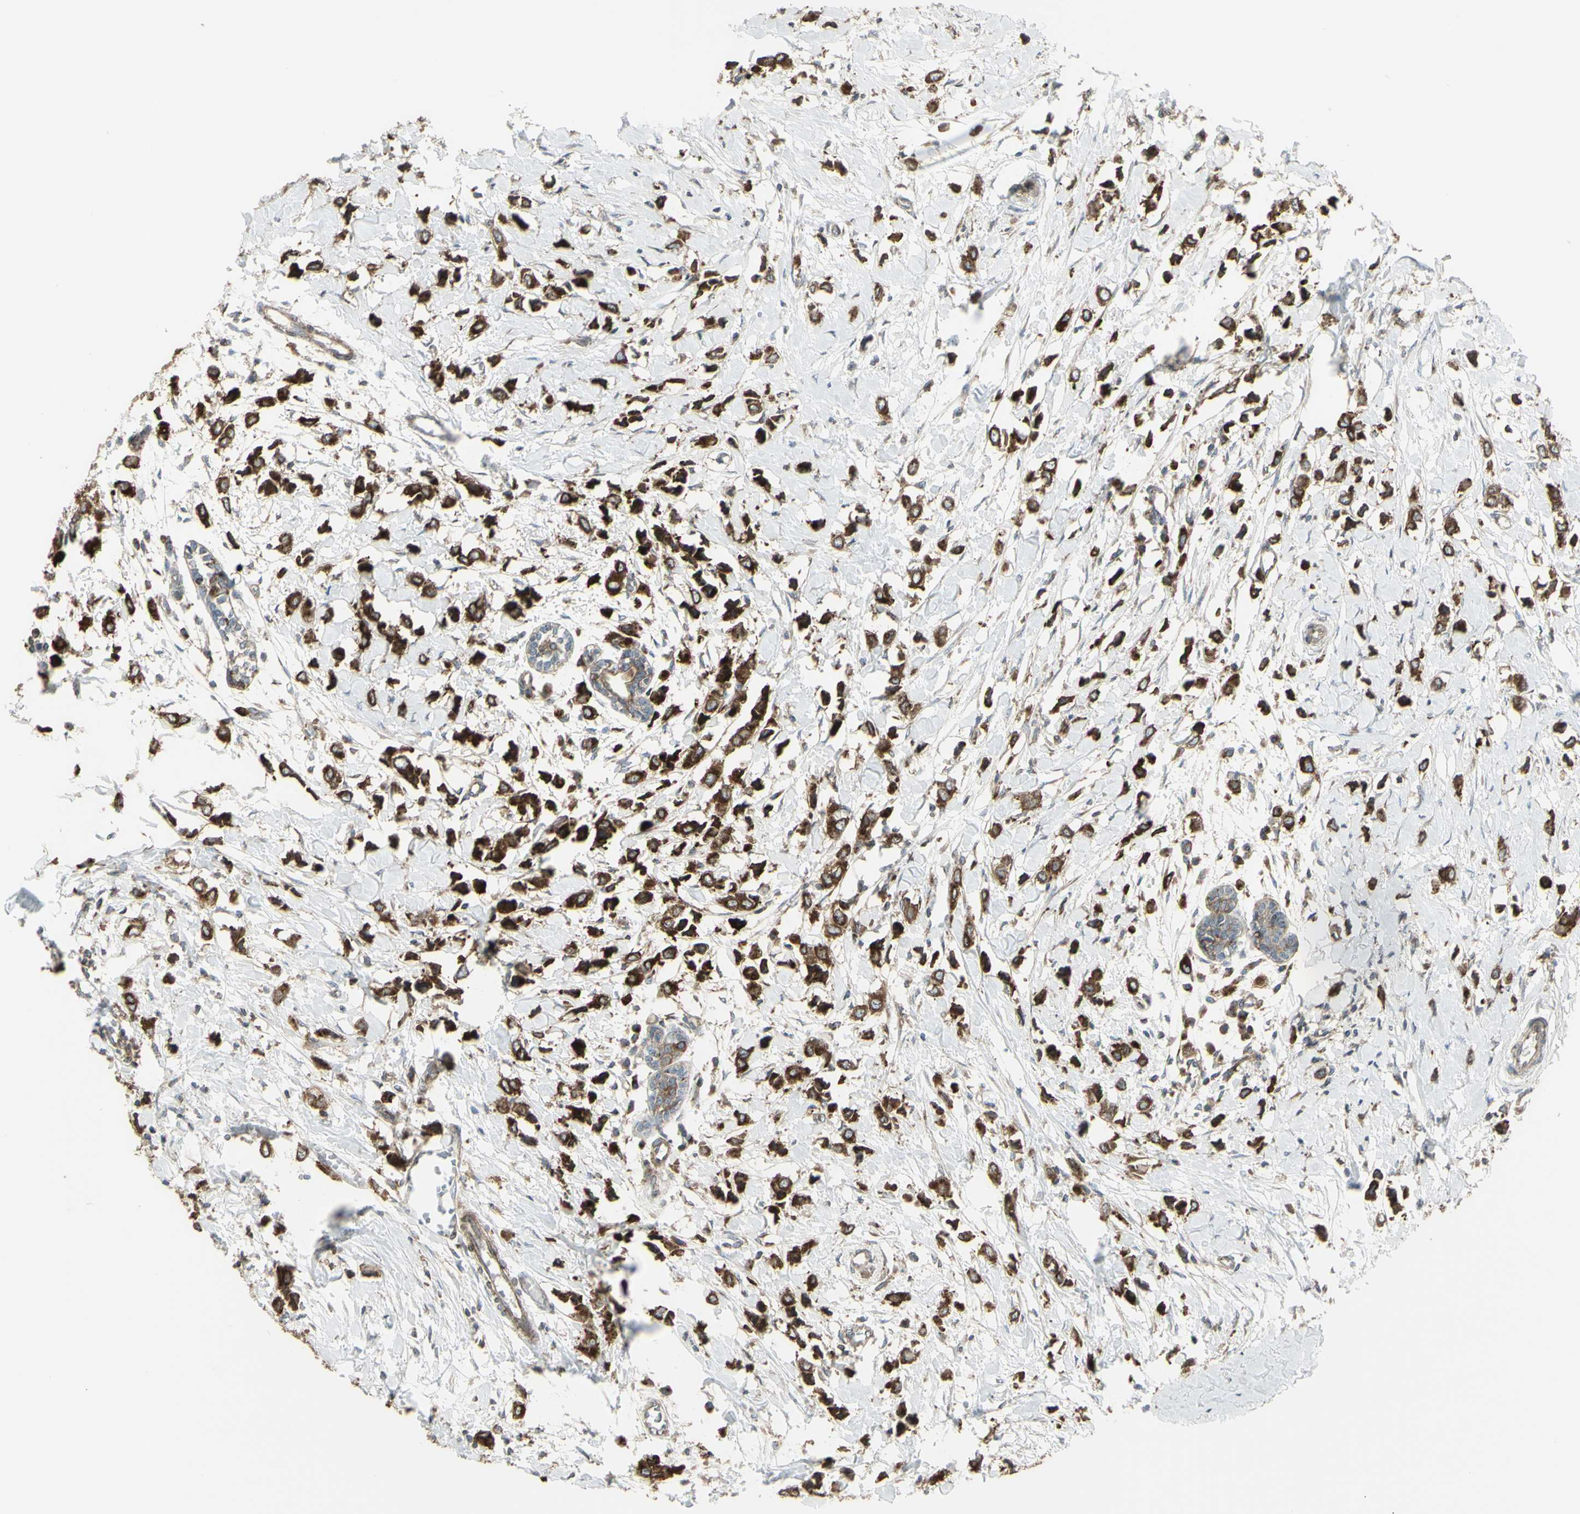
{"staining": {"intensity": "strong", "quantity": ">75%", "location": "cytoplasmic/membranous"}, "tissue": "breast cancer", "cell_type": "Tumor cells", "image_type": "cancer", "snomed": [{"axis": "morphology", "description": "Lobular carcinoma"}, {"axis": "topography", "description": "Breast"}], "caption": "Protein expression analysis of breast cancer displays strong cytoplasmic/membranous staining in about >75% of tumor cells.", "gene": "NAPA", "patient": {"sex": "female", "age": 51}}